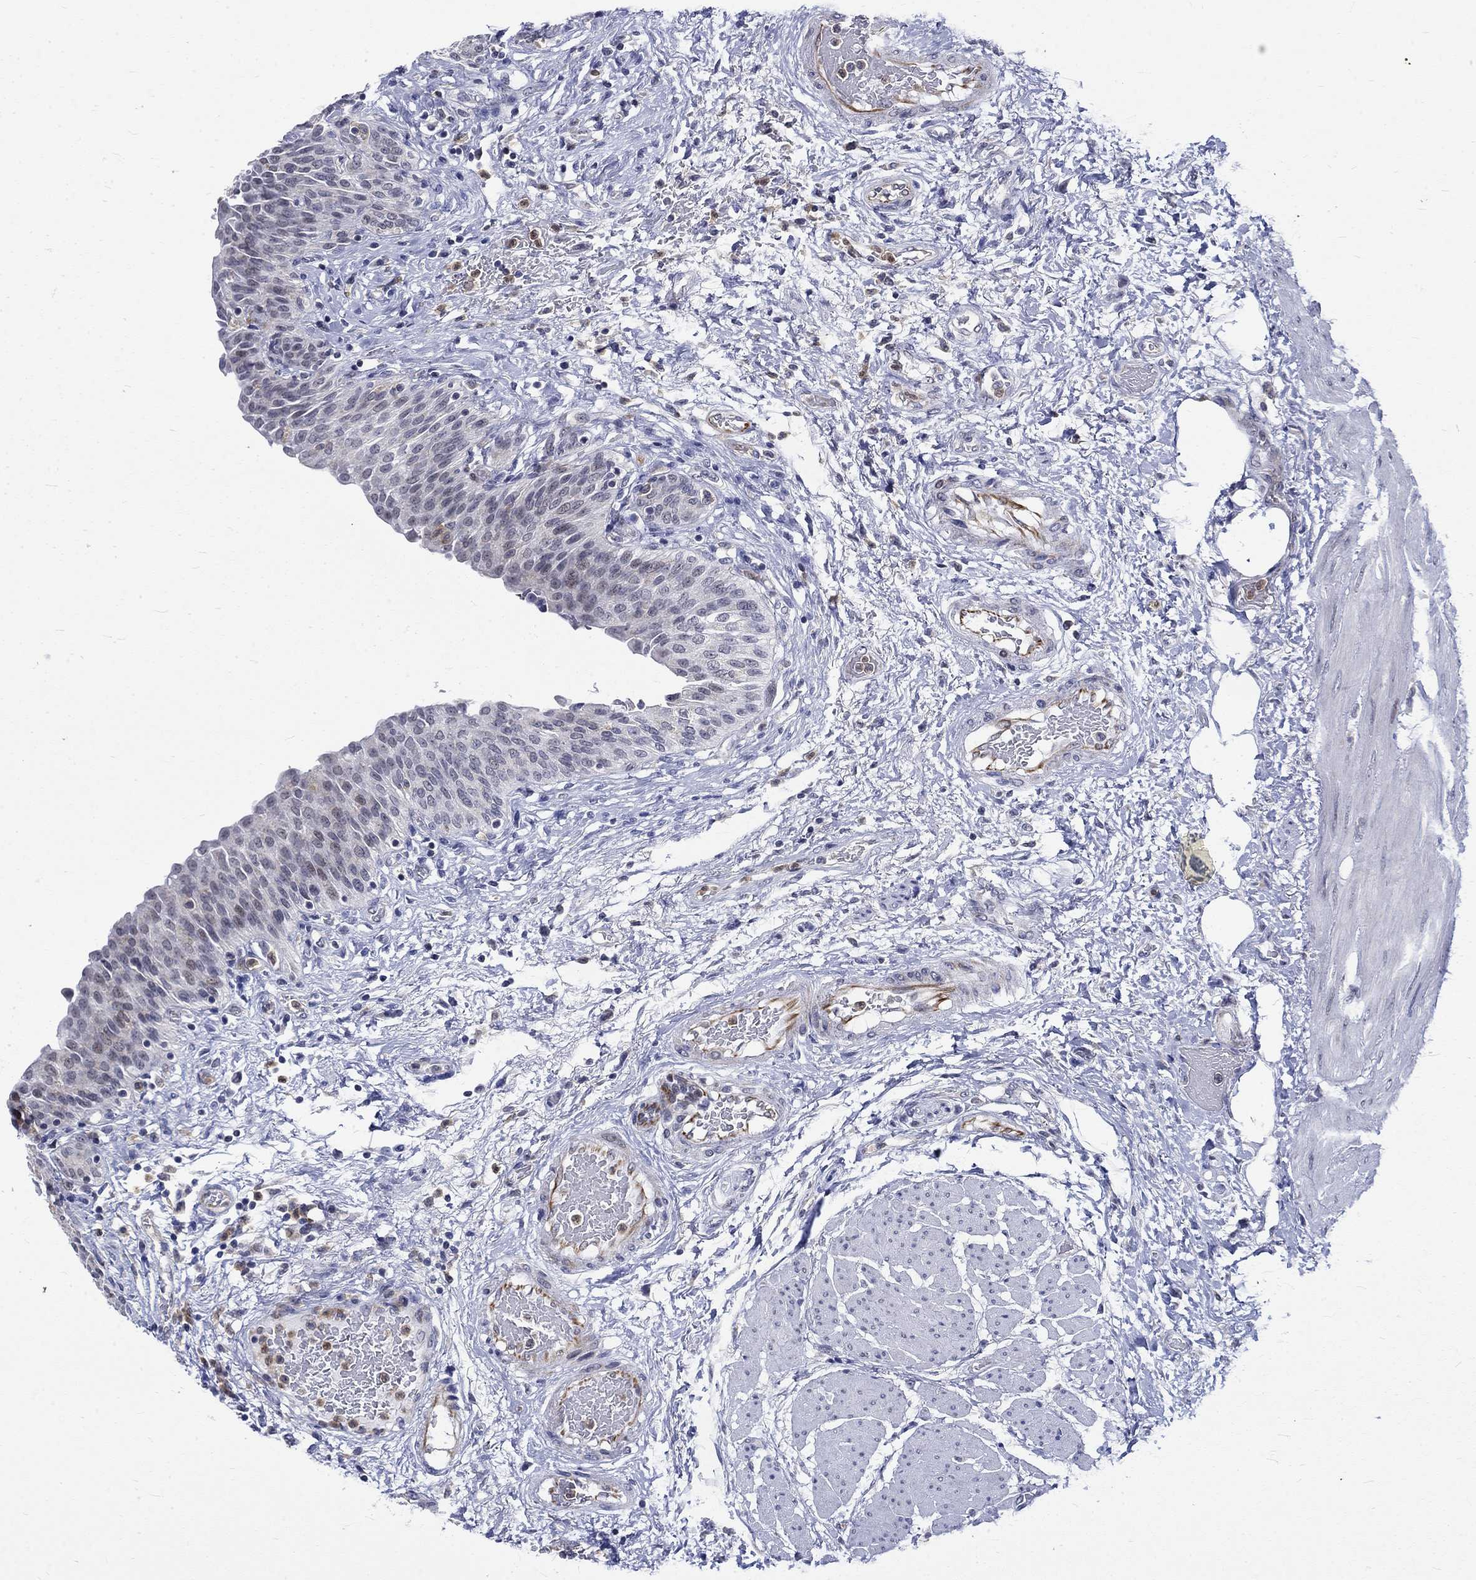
{"staining": {"intensity": "negative", "quantity": "none", "location": "none"}, "tissue": "urinary bladder", "cell_type": "Urothelial cells", "image_type": "normal", "snomed": [{"axis": "morphology", "description": "Normal tissue, NOS"}, {"axis": "morphology", "description": "Metaplasia, NOS"}, {"axis": "topography", "description": "Urinary bladder"}], "caption": "Urinary bladder was stained to show a protein in brown. There is no significant positivity in urothelial cells. The staining is performed using DAB brown chromogen with nuclei counter-stained in using hematoxylin.", "gene": "ST6GALNAC1", "patient": {"sex": "male", "age": 68}}